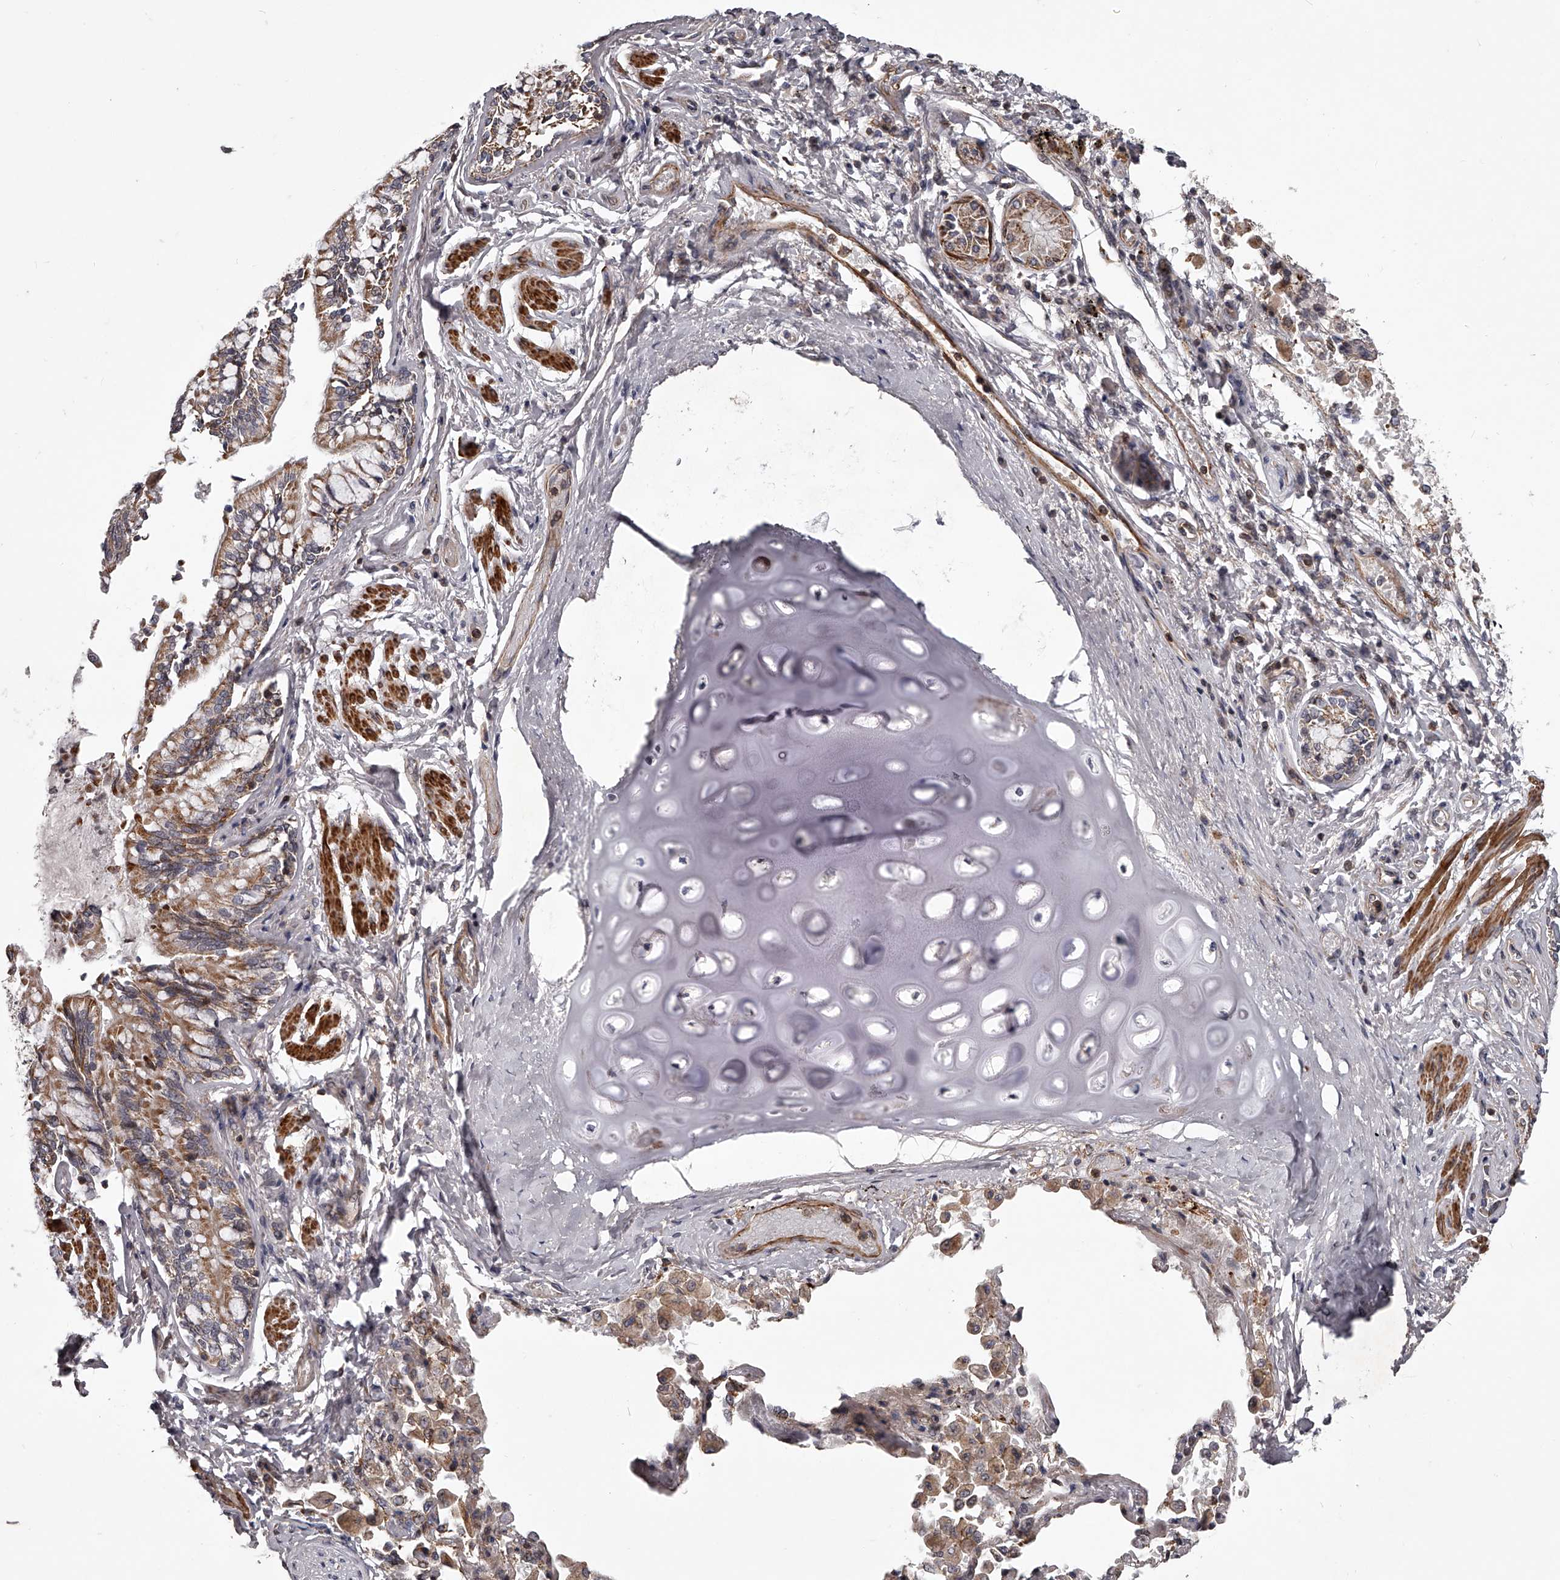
{"staining": {"intensity": "moderate", "quantity": ">75%", "location": "cytoplasmic/membranous"}, "tissue": "bronchus", "cell_type": "Respiratory epithelial cells", "image_type": "normal", "snomed": [{"axis": "morphology", "description": "Normal tissue, NOS"}, {"axis": "morphology", "description": "Inflammation, NOS"}, {"axis": "topography", "description": "Lung"}], "caption": "Bronchus stained for a protein exhibits moderate cytoplasmic/membranous positivity in respiratory epithelial cells. The staining was performed using DAB (3,3'-diaminobenzidine) to visualize the protein expression in brown, while the nuclei were stained in blue with hematoxylin (Magnification: 20x).", "gene": "RRP36", "patient": {"sex": "female", "age": 46}}